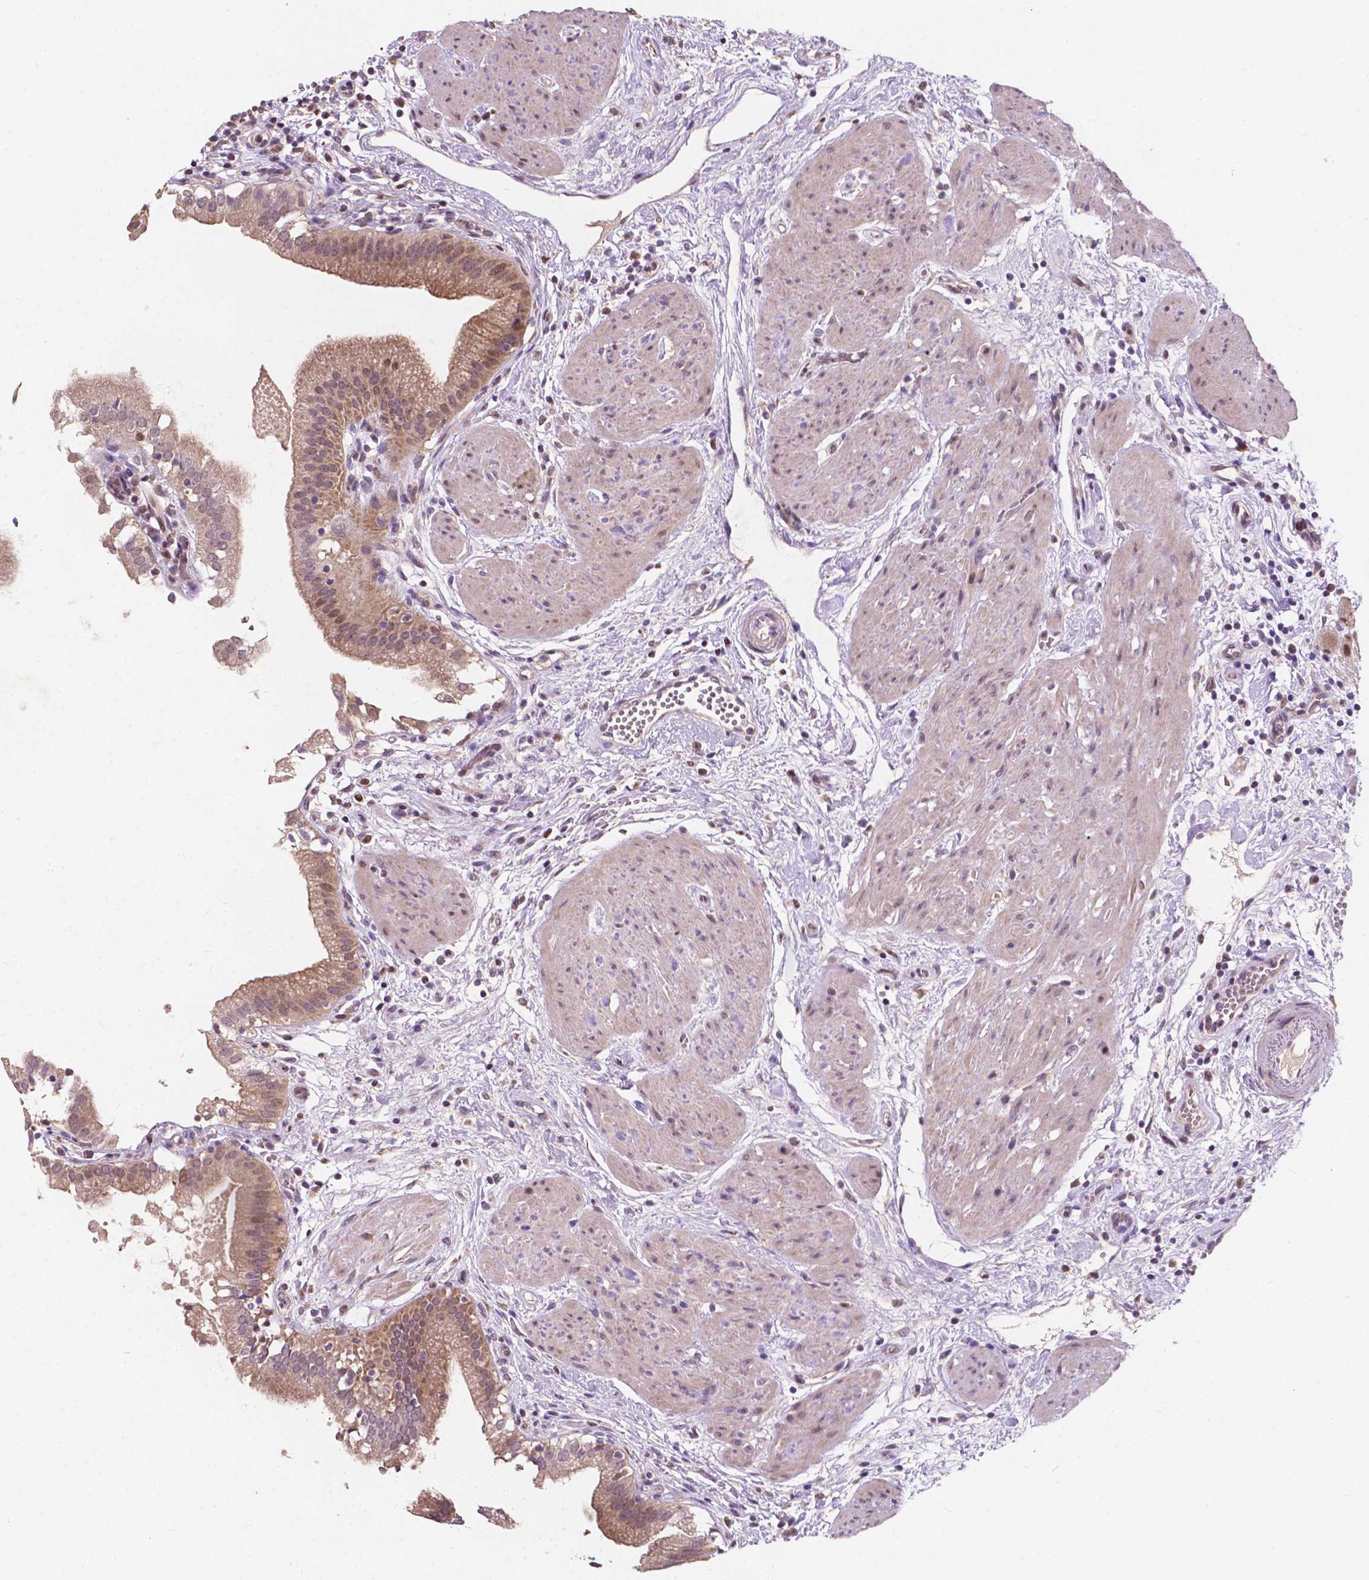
{"staining": {"intensity": "moderate", "quantity": ">75%", "location": "cytoplasmic/membranous"}, "tissue": "gallbladder", "cell_type": "Glandular cells", "image_type": "normal", "snomed": [{"axis": "morphology", "description": "Normal tissue, NOS"}, {"axis": "topography", "description": "Gallbladder"}], "caption": "Immunohistochemistry of benign human gallbladder reveals medium levels of moderate cytoplasmic/membranous staining in about >75% of glandular cells.", "gene": "DUSP16", "patient": {"sex": "female", "age": 65}}